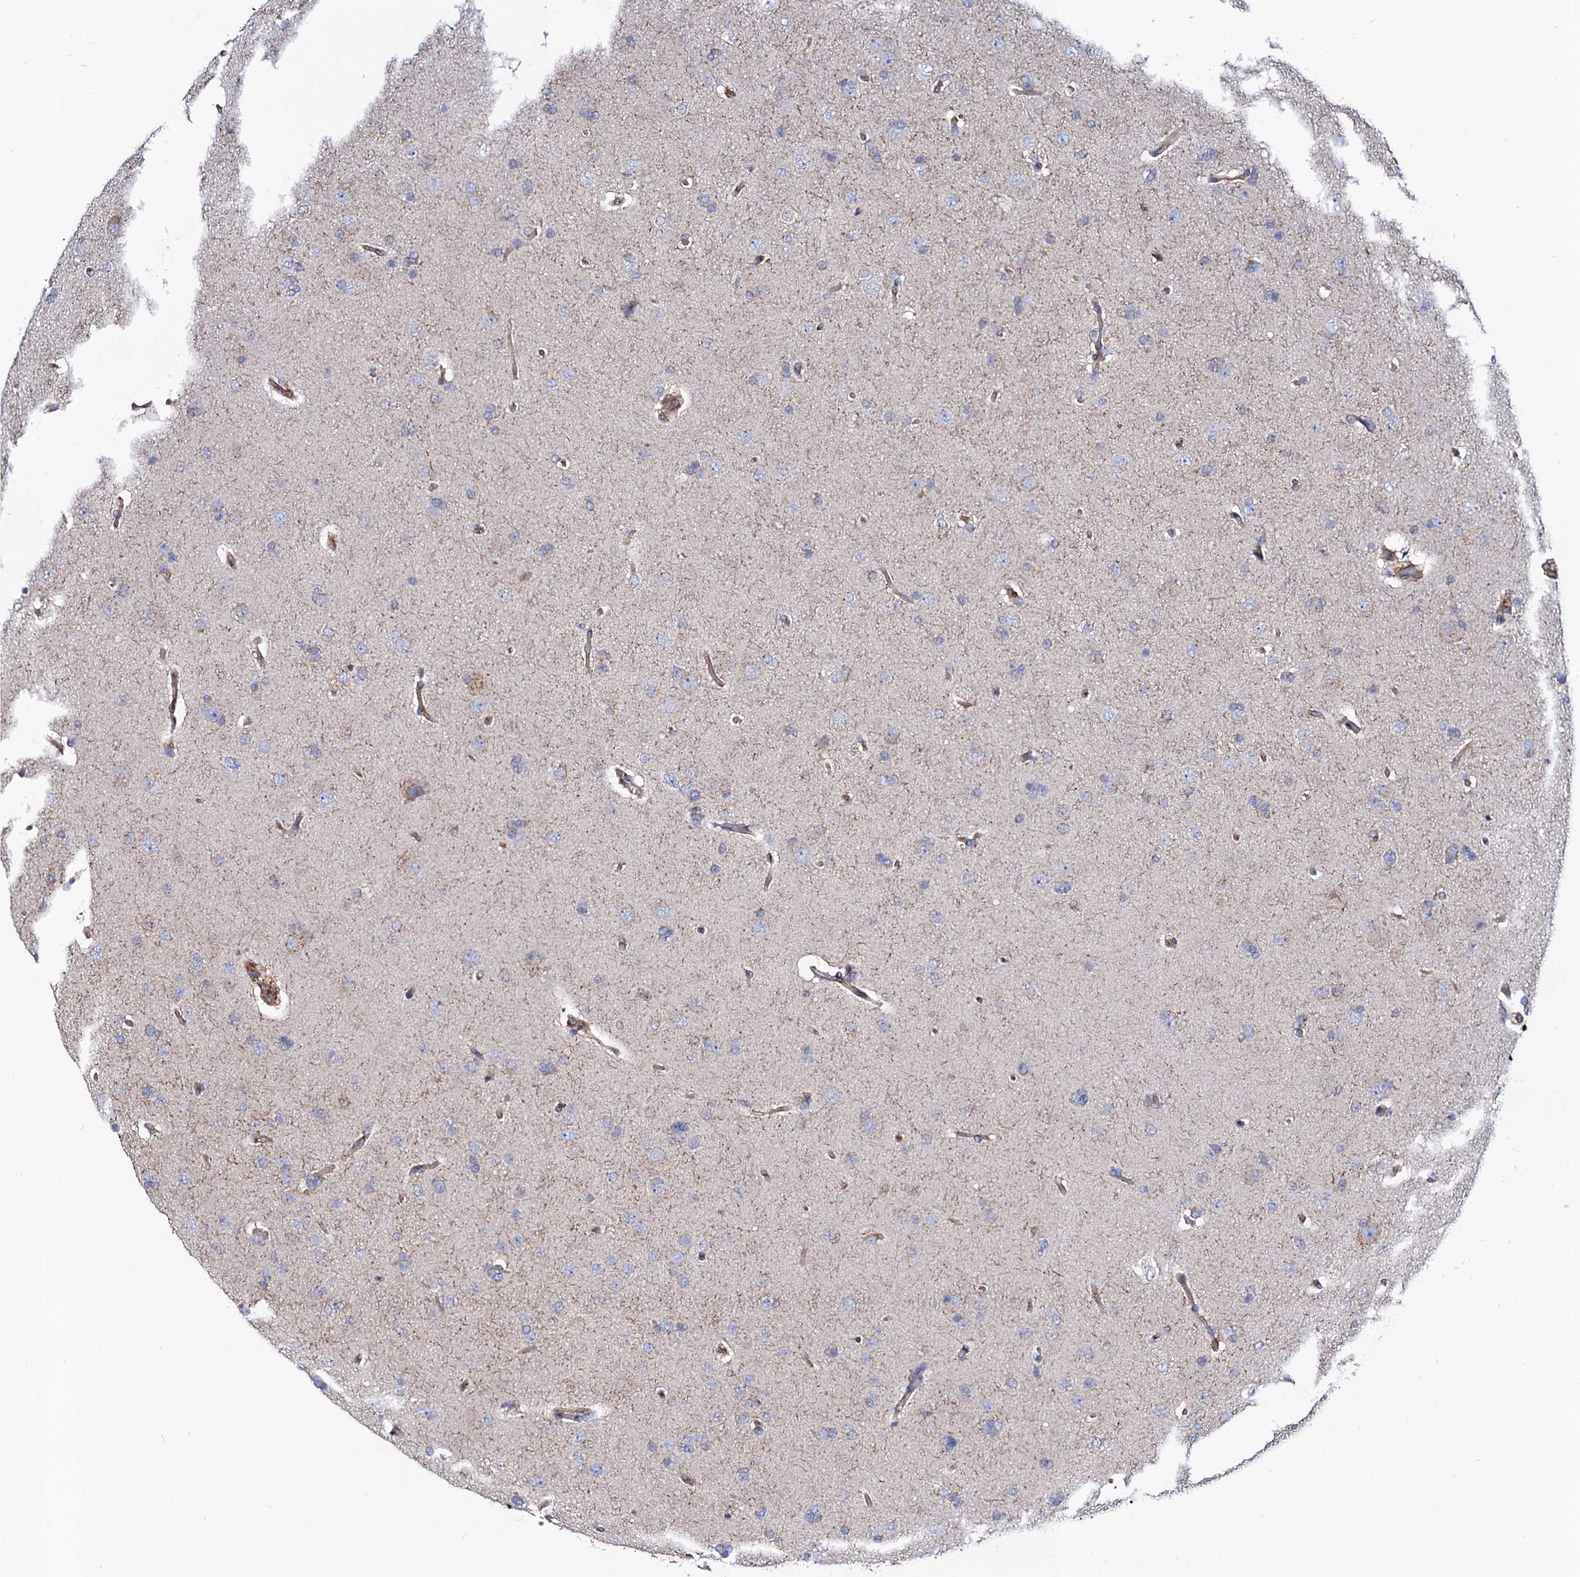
{"staining": {"intensity": "negative", "quantity": "none", "location": "none"}, "tissue": "glioma", "cell_type": "Tumor cells", "image_type": "cancer", "snomed": [{"axis": "morphology", "description": "Glioma, malignant, High grade"}, {"axis": "topography", "description": "Brain"}], "caption": "Tumor cells show no significant positivity in malignant glioma (high-grade).", "gene": "DYDC1", "patient": {"sex": "male", "age": 72}}